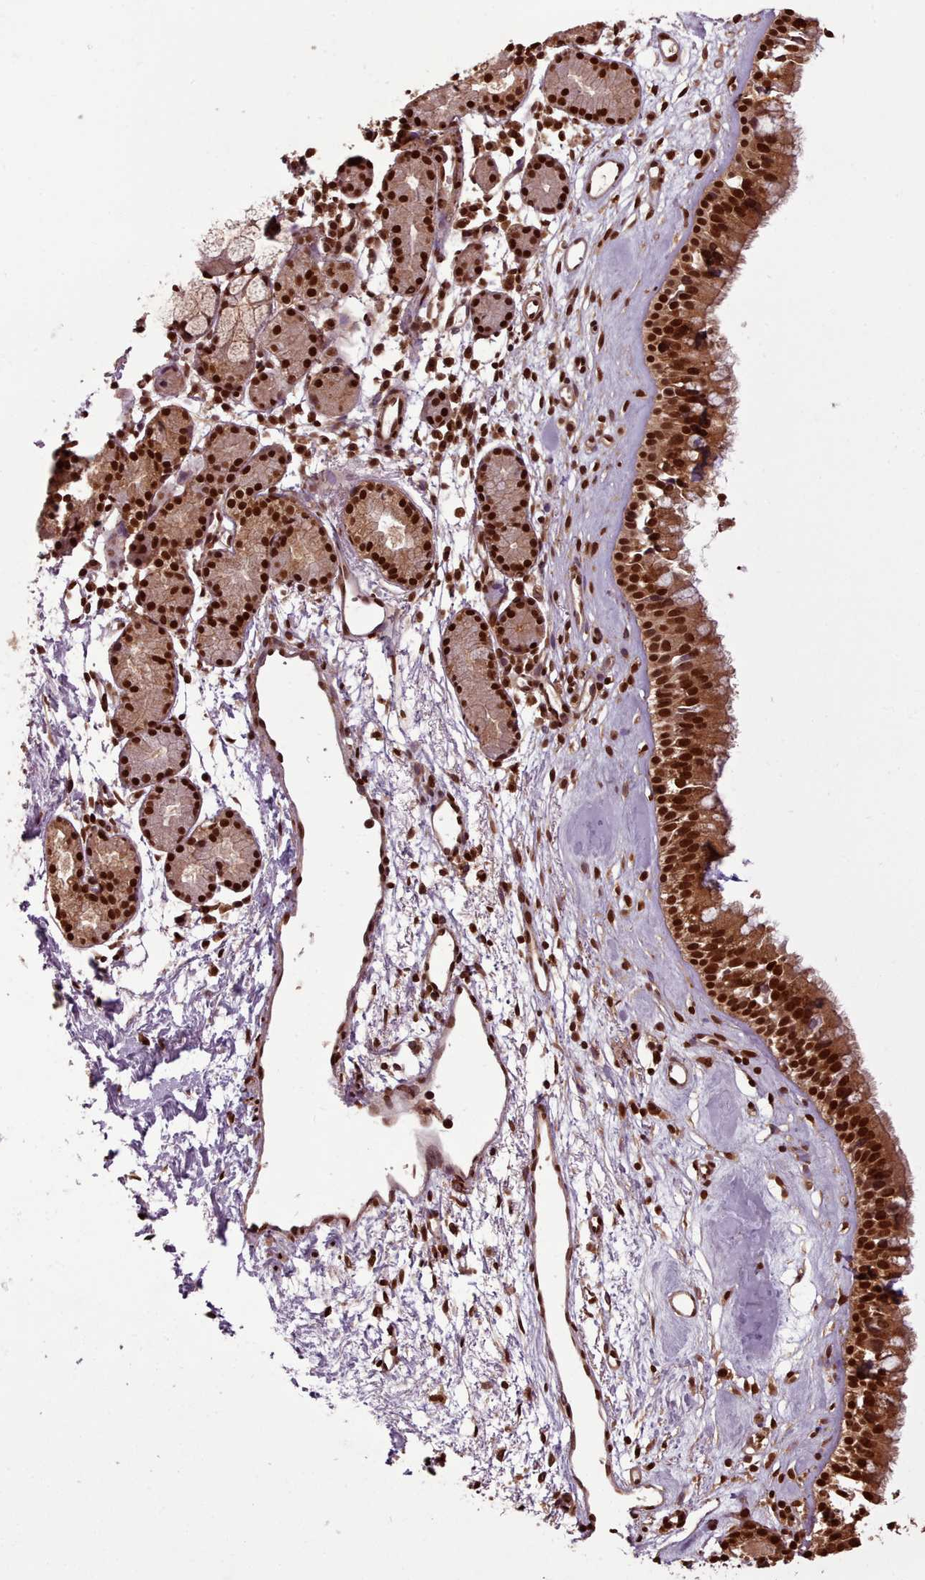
{"staining": {"intensity": "strong", "quantity": ">75%", "location": "cytoplasmic/membranous,nuclear"}, "tissue": "nasopharynx", "cell_type": "Respiratory epithelial cells", "image_type": "normal", "snomed": [{"axis": "morphology", "description": "Normal tissue, NOS"}, {"axis": "topography", "description": "Nasopharynx"}], "caption": "The histopathology image displays a brown stain indicating the presence of a protein in the cytoplasmic/membranous,nuclear of respiratory epithelial cells in nasopharynx.", "gene": "RPS27A", "patient": {"sex": "male", "age": 82}}